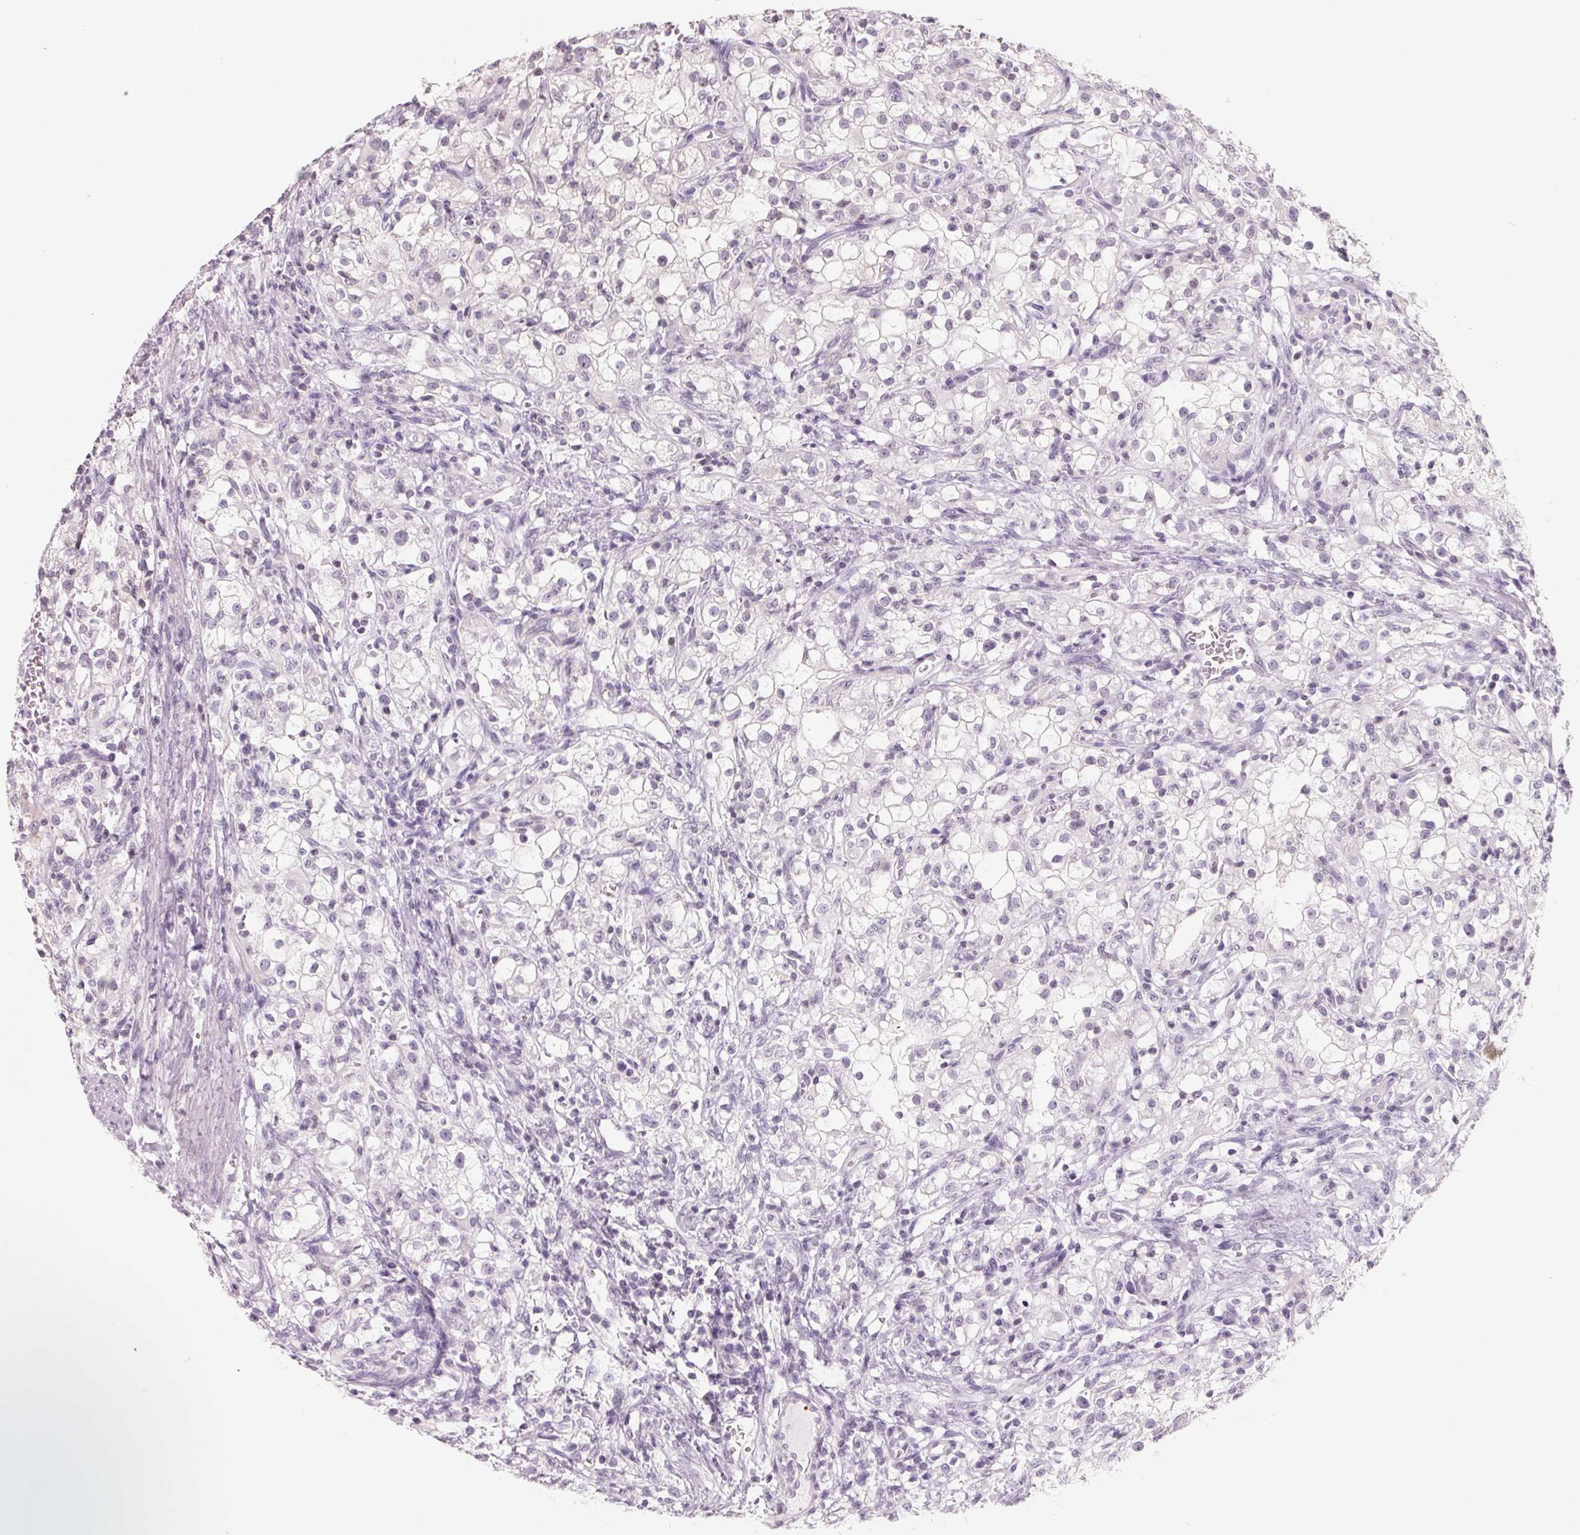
{"staining": {"intensity": "negative", "quantity": "none", "location": "none"}, "tissue": "renal cancer", "cell_type": "Tumor cells", "image_type": "cancer", "snomed": [{"axis": "morphology", "description": "Adenocarcinoma, NOS"}, {"axis": "topography", "description": "Kidney"}], "caption": "The immunohistochemistry micrograph has no significant staining in tumor cells of renal cancer tissue.", "gene": "FTCD", "patient": {"sex": "female", "age": 74}}